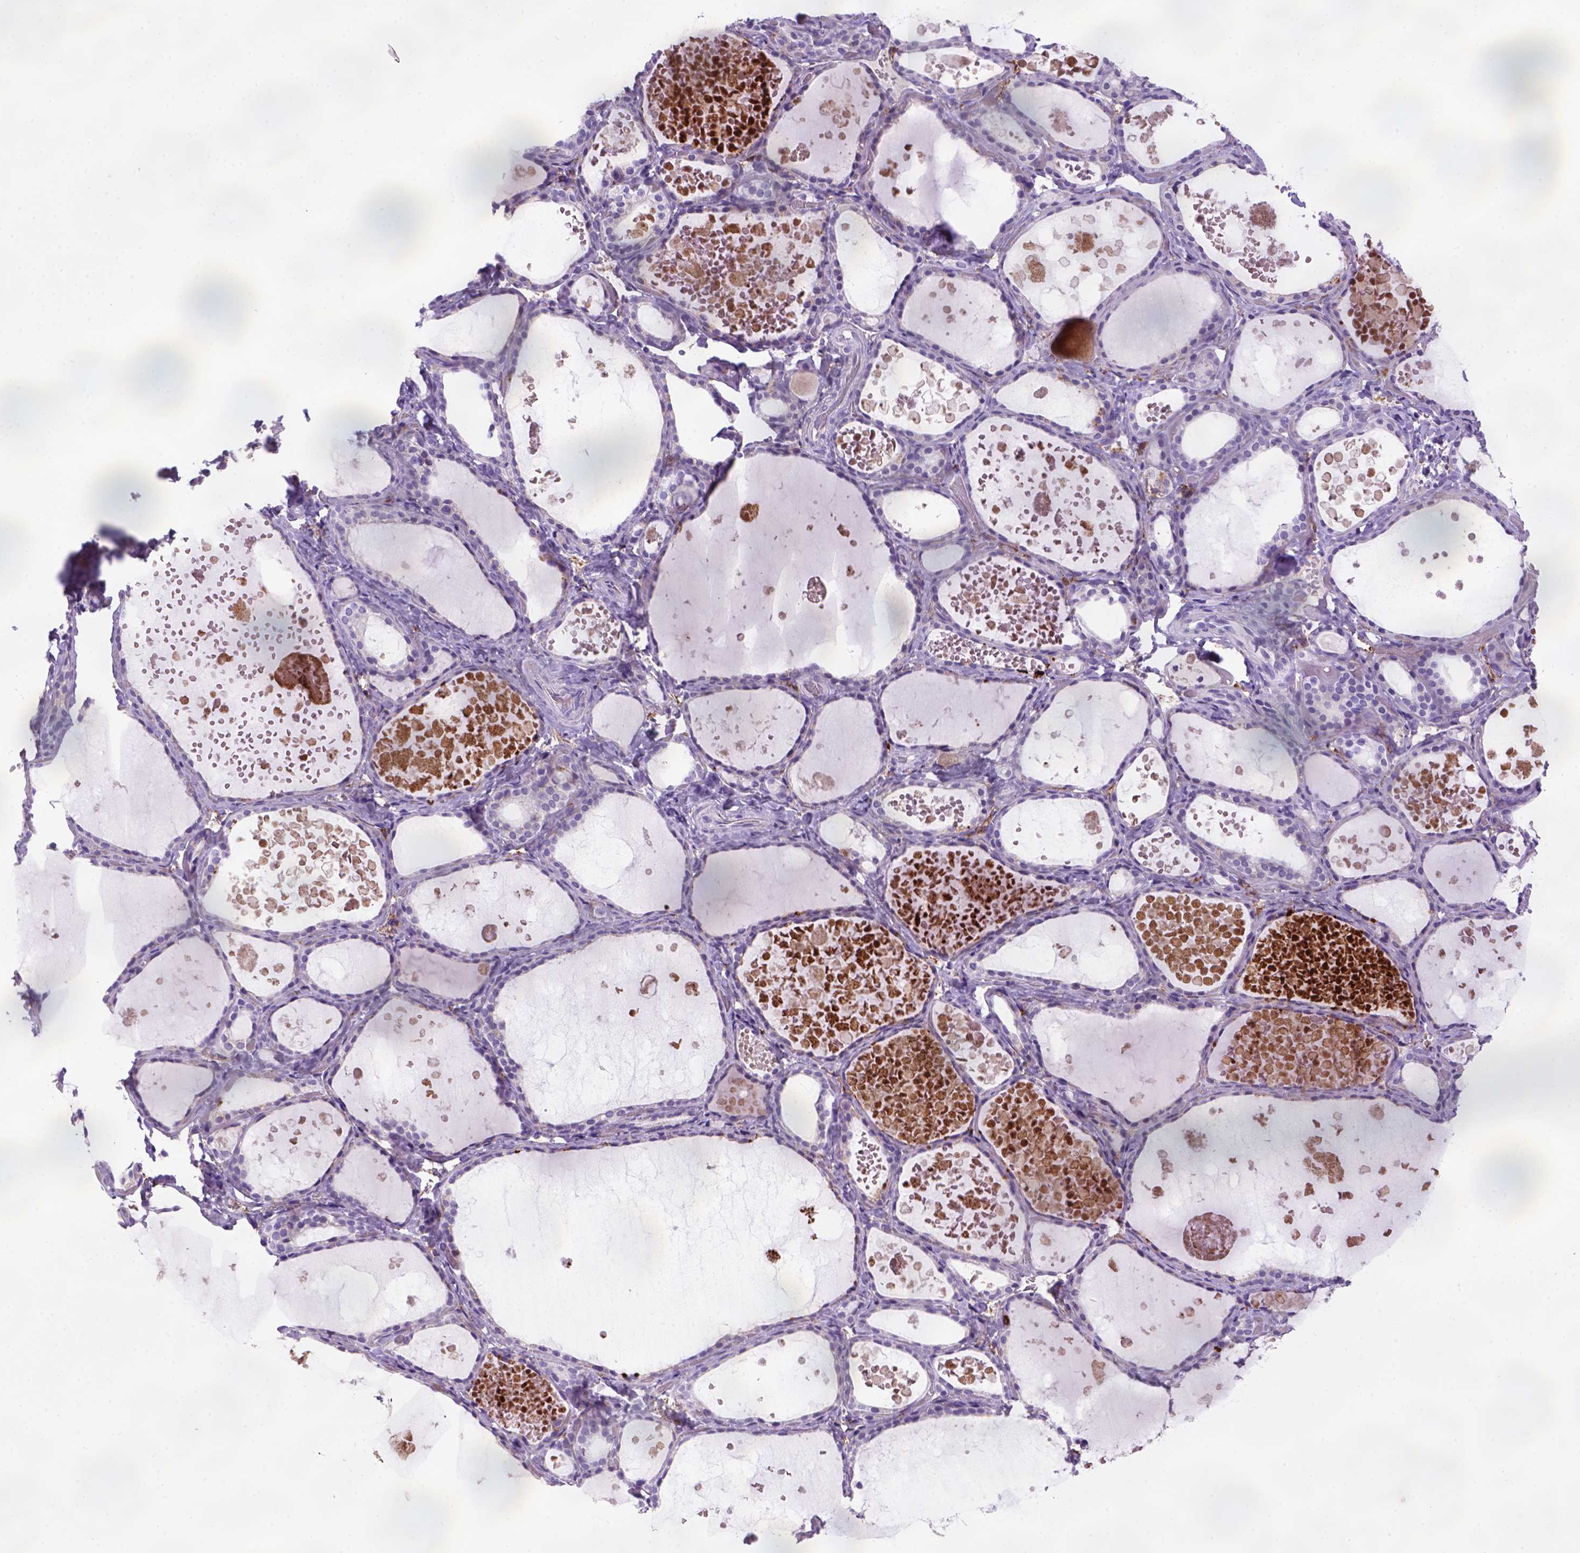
{"staining": {"intensity": "negative", "quantity": "none", "location": "none"}, "tissue": "thyroid gland", "cell_type": "Glandular cells", "image_type": "normal", "snomed": [{"axis": "morphology", "description": "Normal tissue, NOS"}, {"axis": "topography", "description": "Thyroid gland"}], "caption": "Immunohistochemical staining of normal thyroid gland displays no significant positivity in glandular cells.", "gene": "CD14", "patient": {"sex": "female", "age": 56}}